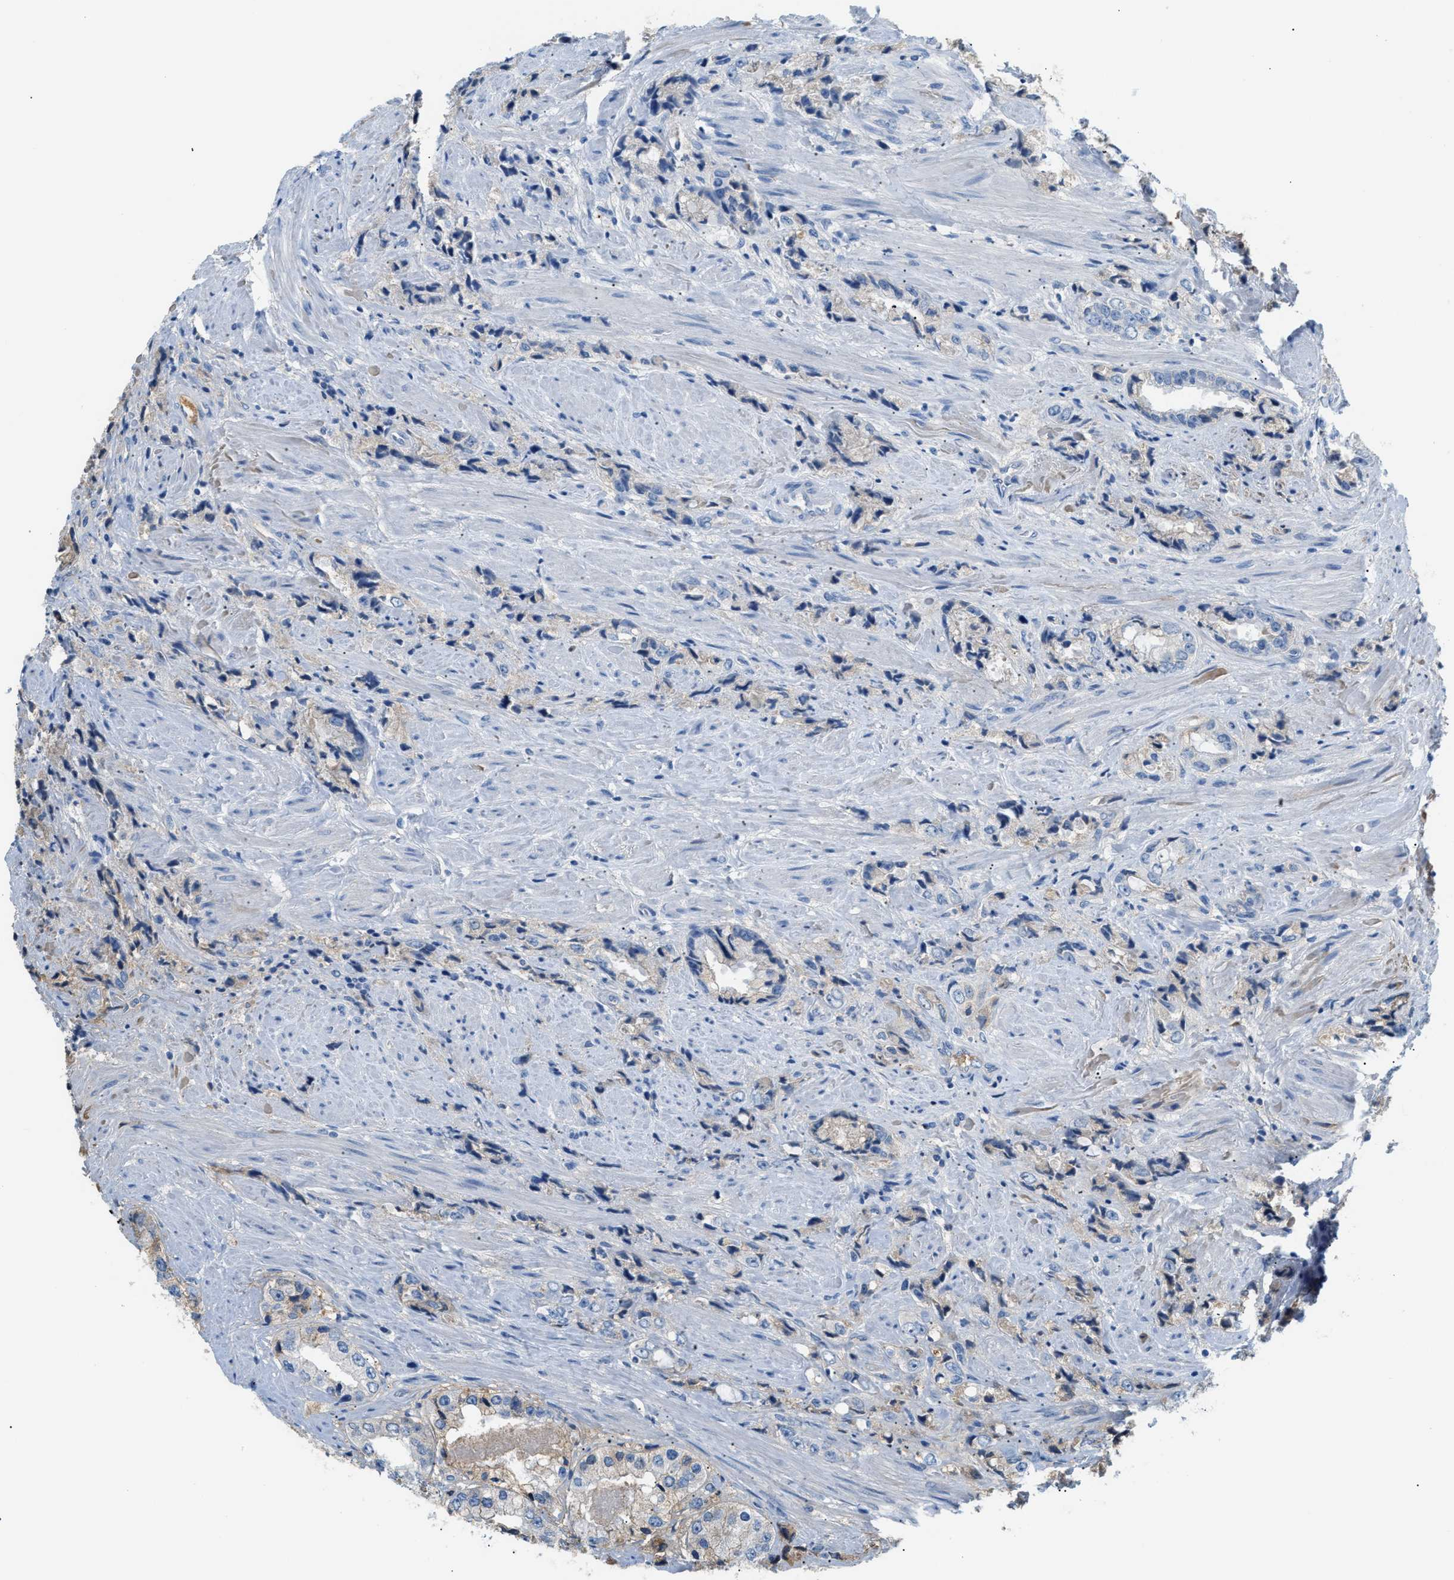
{"staining": {"intensity": "weak", "quantity": "25%-75%", "location": "cytoplasmic/membranous"}, "tissue": "prostate cancer", "cell_type": "Tumor cells", "image_type": "cancer", "snomed": [{"axis": "morphology", "description": "Adenocarcinoma, High grade"}, {"axis": "topography", "description": "Prostate"}], "caption": "Immunohistochemistry (IHC) staining of prostate cancer (high-grade adenocarcinoma), which reveals low levels of weak cytoplasmic/membranous staining in about 25%-75% of tumor cells indicating weak cytoplasmic/membranous protein positivity. The staining was performed using DAB (3,3'-diaminobenzidine) (brown) for protein detection and nuclei were counterstained in hematoxylin (blue).", "gene": "CFI", "patient": {"sex": "male", "age": 61}}